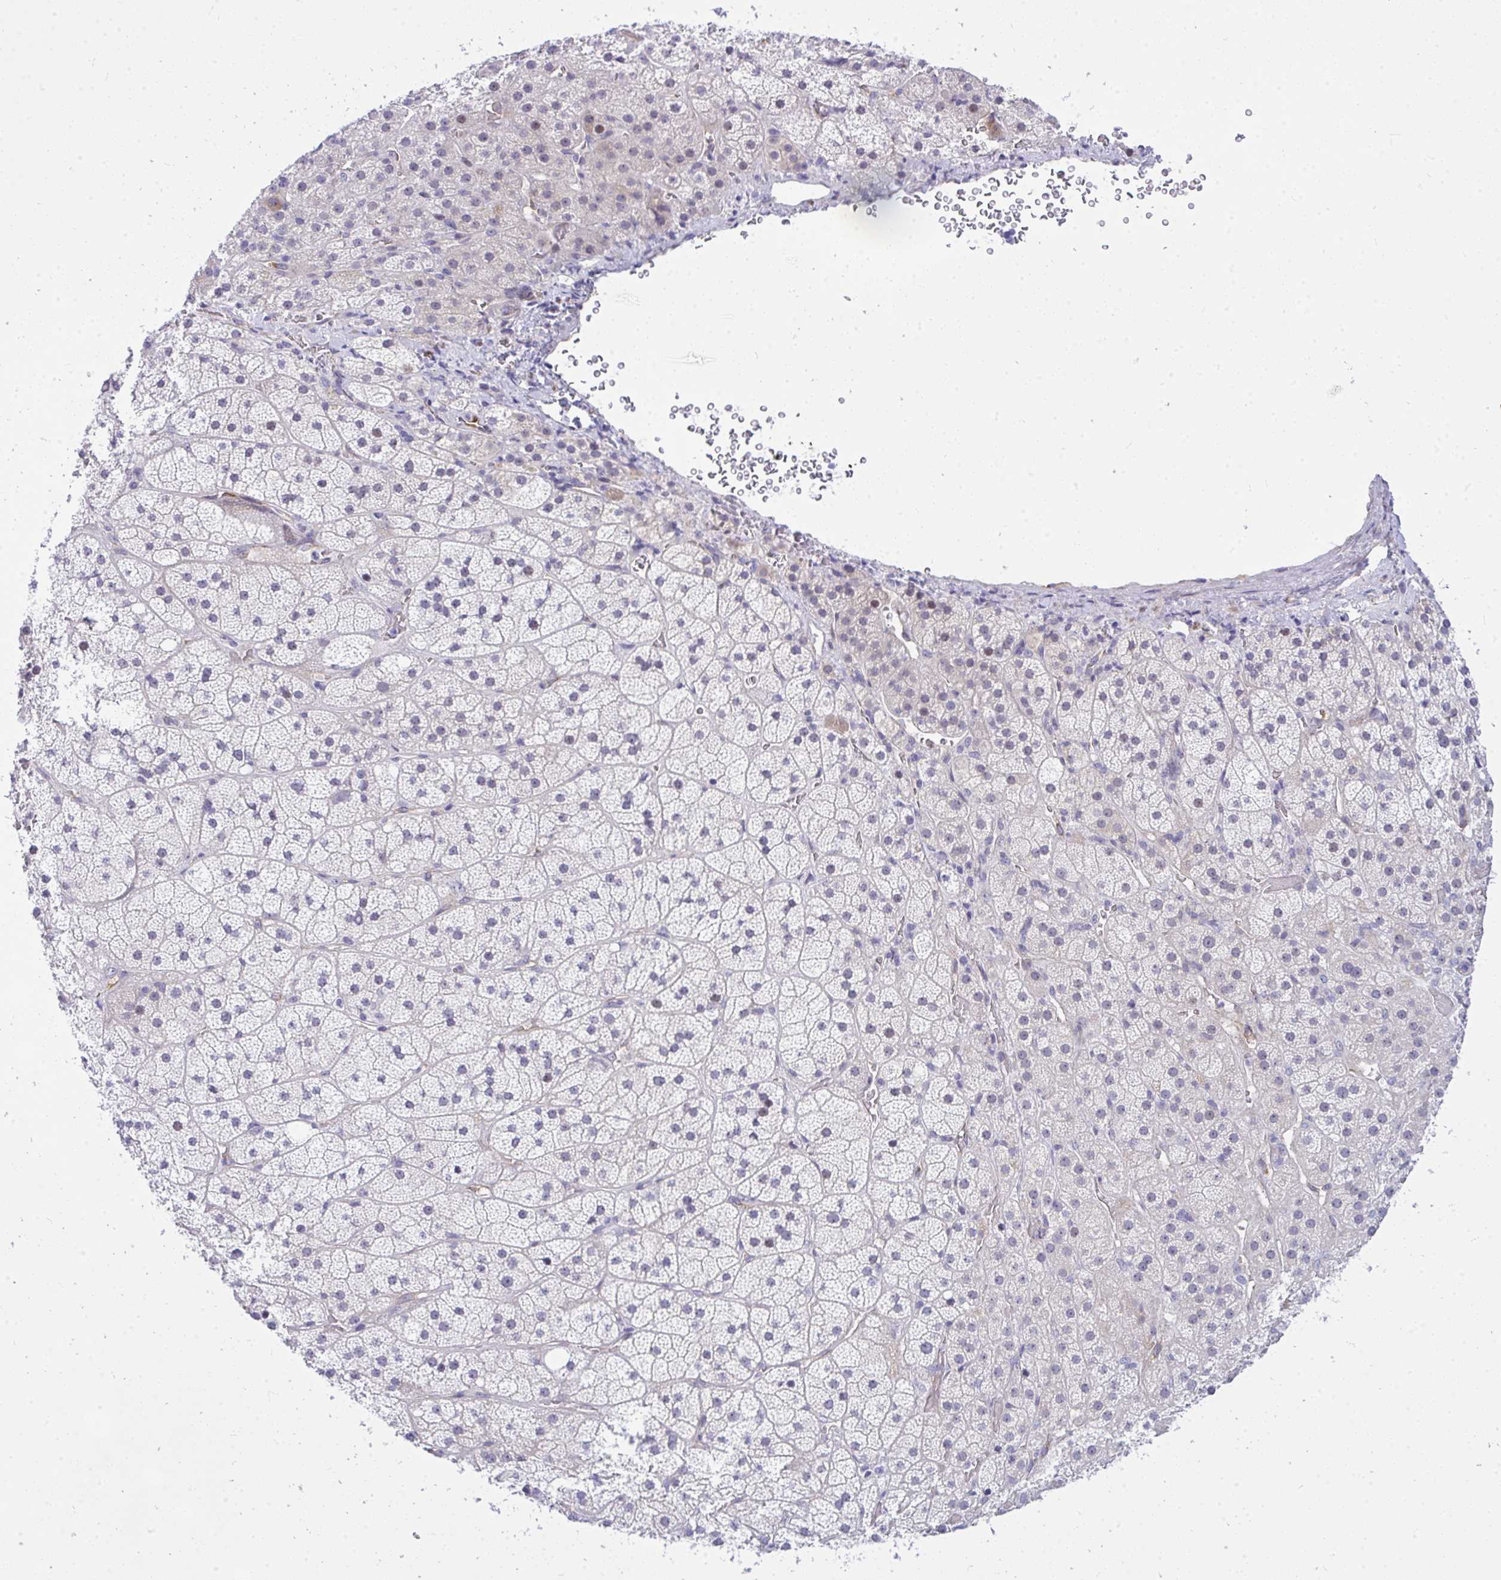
{"staining": {"intensity": "weak", "quantity": "<25%", "location": "cytoplasmic/membranous,nuclear"}, "tissue": "adrenal gland", "cell_type": "Glandular cells", "image_type": "normal", "snomed": [{"axis": "morphology", "description": "Normal tissue, NOS"}, {"axis": "topography", "description": "Adrenal gland"}], "caption": "High power microscopy micrograph of an immunohistochemistry (IHC) micrograph of benign adrenal gland, revealing no significant positivity in glandular cells.", "gene": "NFXL1", "patient": {"sex": "male", "age": 57}}